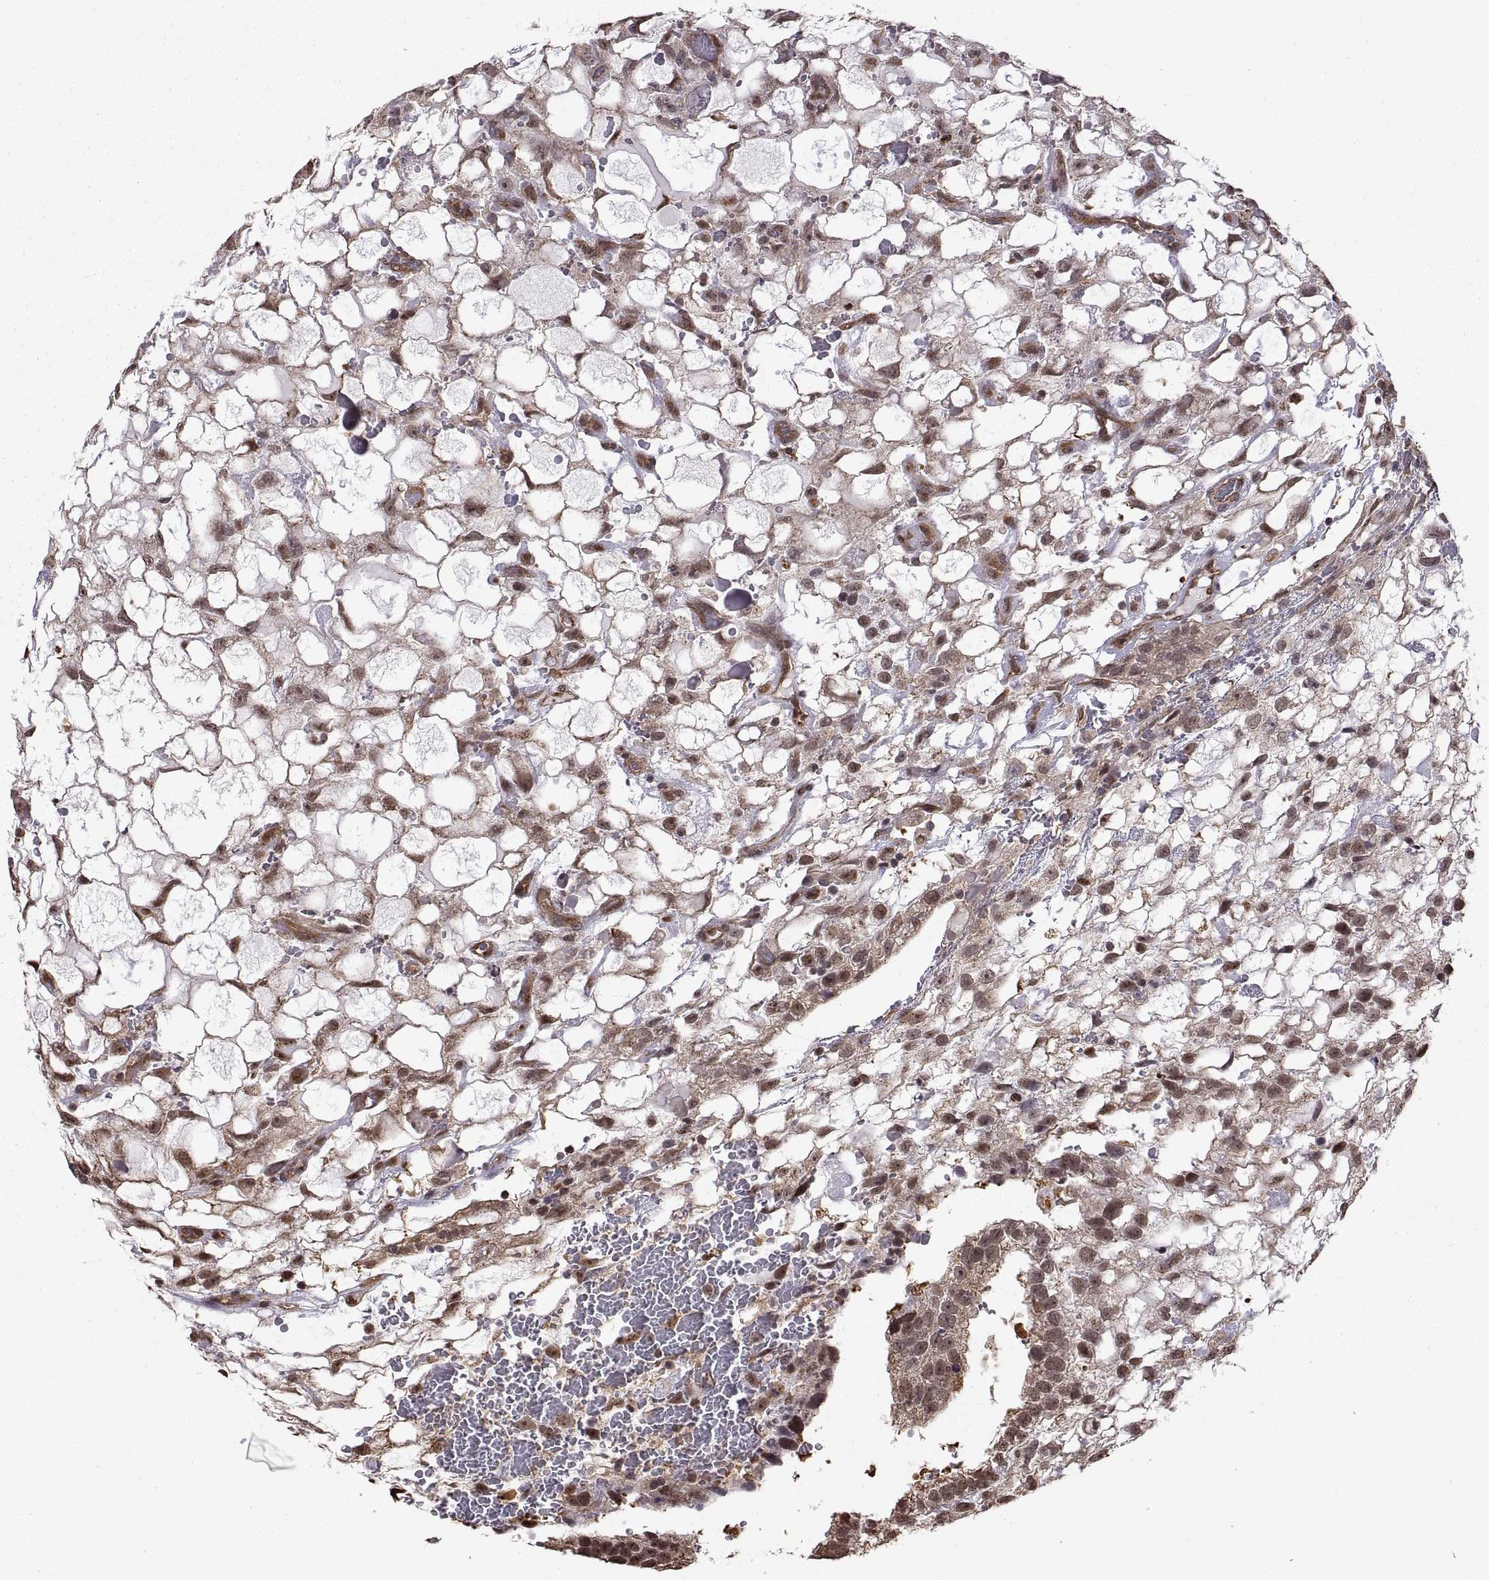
{"staining": {"intensity": "weak", "quantity": "25%-75%", "location": "cytoplasmic/membranous,nuclear"}, "tissue": "testis cancer", "cell_type": "Tumor cells", "image_type": "cancer", "snomed": [{"axis": "morphology", "description": "Normal tissue, NOS"}, {"axis": "morphology", "description": "Carcinoma, Embryonal, NOS"}, {"axis": "topography", "description": "Testis"}, {"axis": "topography", "description": "Epididymis"}], "caption": "DAB (3,3'-diaminobenzidine) immunohistochemical staining of human testis embryonal carcinoma exhibits weak cytoplasmic/membranous and nuclear protein expression in approximately 25%-75% of tumor cells.", "gene": "ARRB1", "patient": {"sex": "male", "age": 32}}